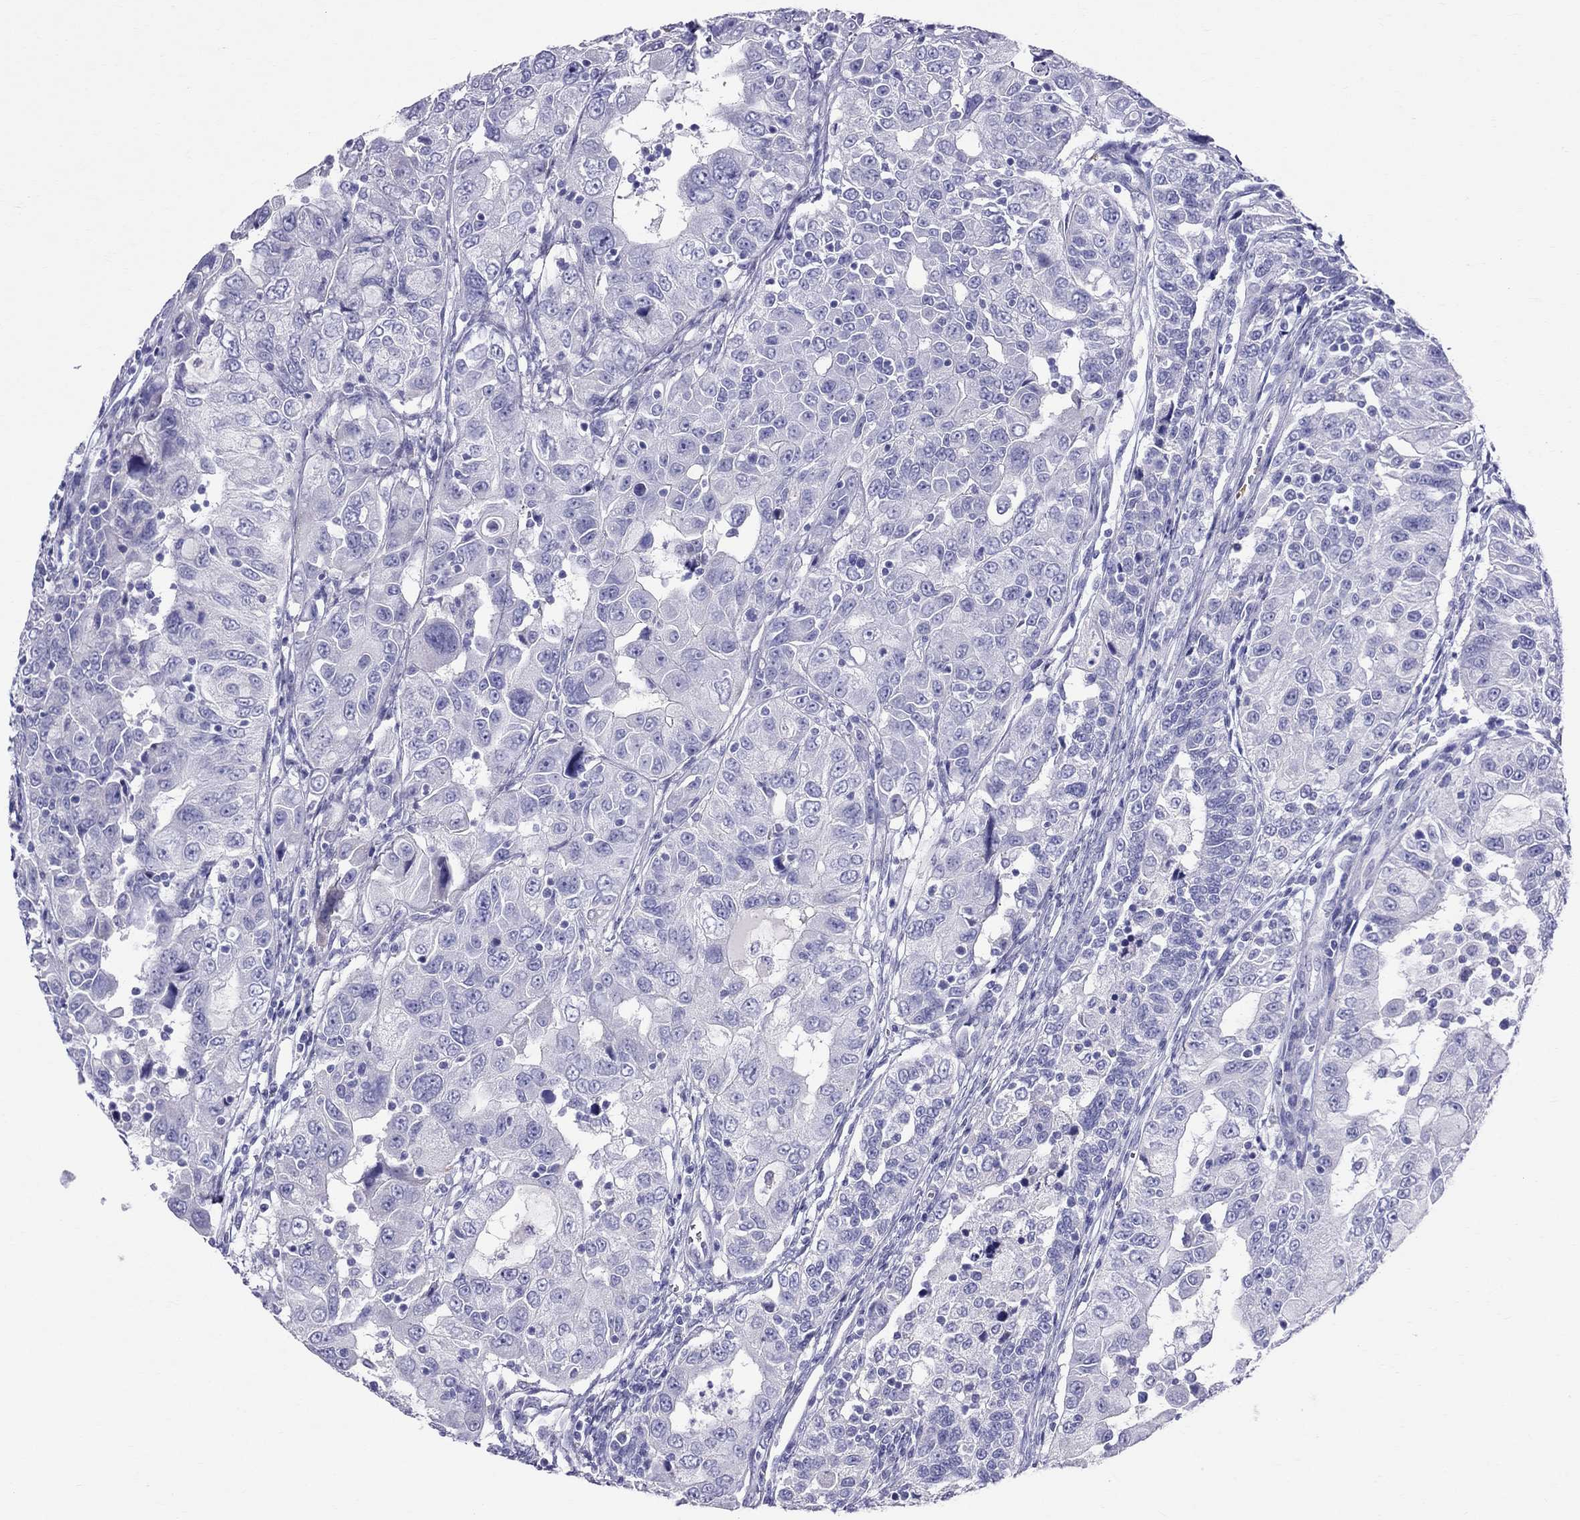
{"staining": {"intensity": "negative", "quantity": "none", "location": "none"}, "tissue": "urothelial cancer", "cell_type": "Tumor cells", "image_type": "cancer", "snomed": [{"axis": "morphology", "description": "Urothelial carcinoma, NOS"}, {"axis": "morphology", "description": "Urothelial carcinoma, High grade"}, {"axis": "topography", "description": "Urinary bladder"}], "caption": "Immunohistochemical staining of urothelial cancer exhibits no significant staining in tumor cells.", "gene": "DNAAF6", "patient": {"sex": "female", "age": 73}}